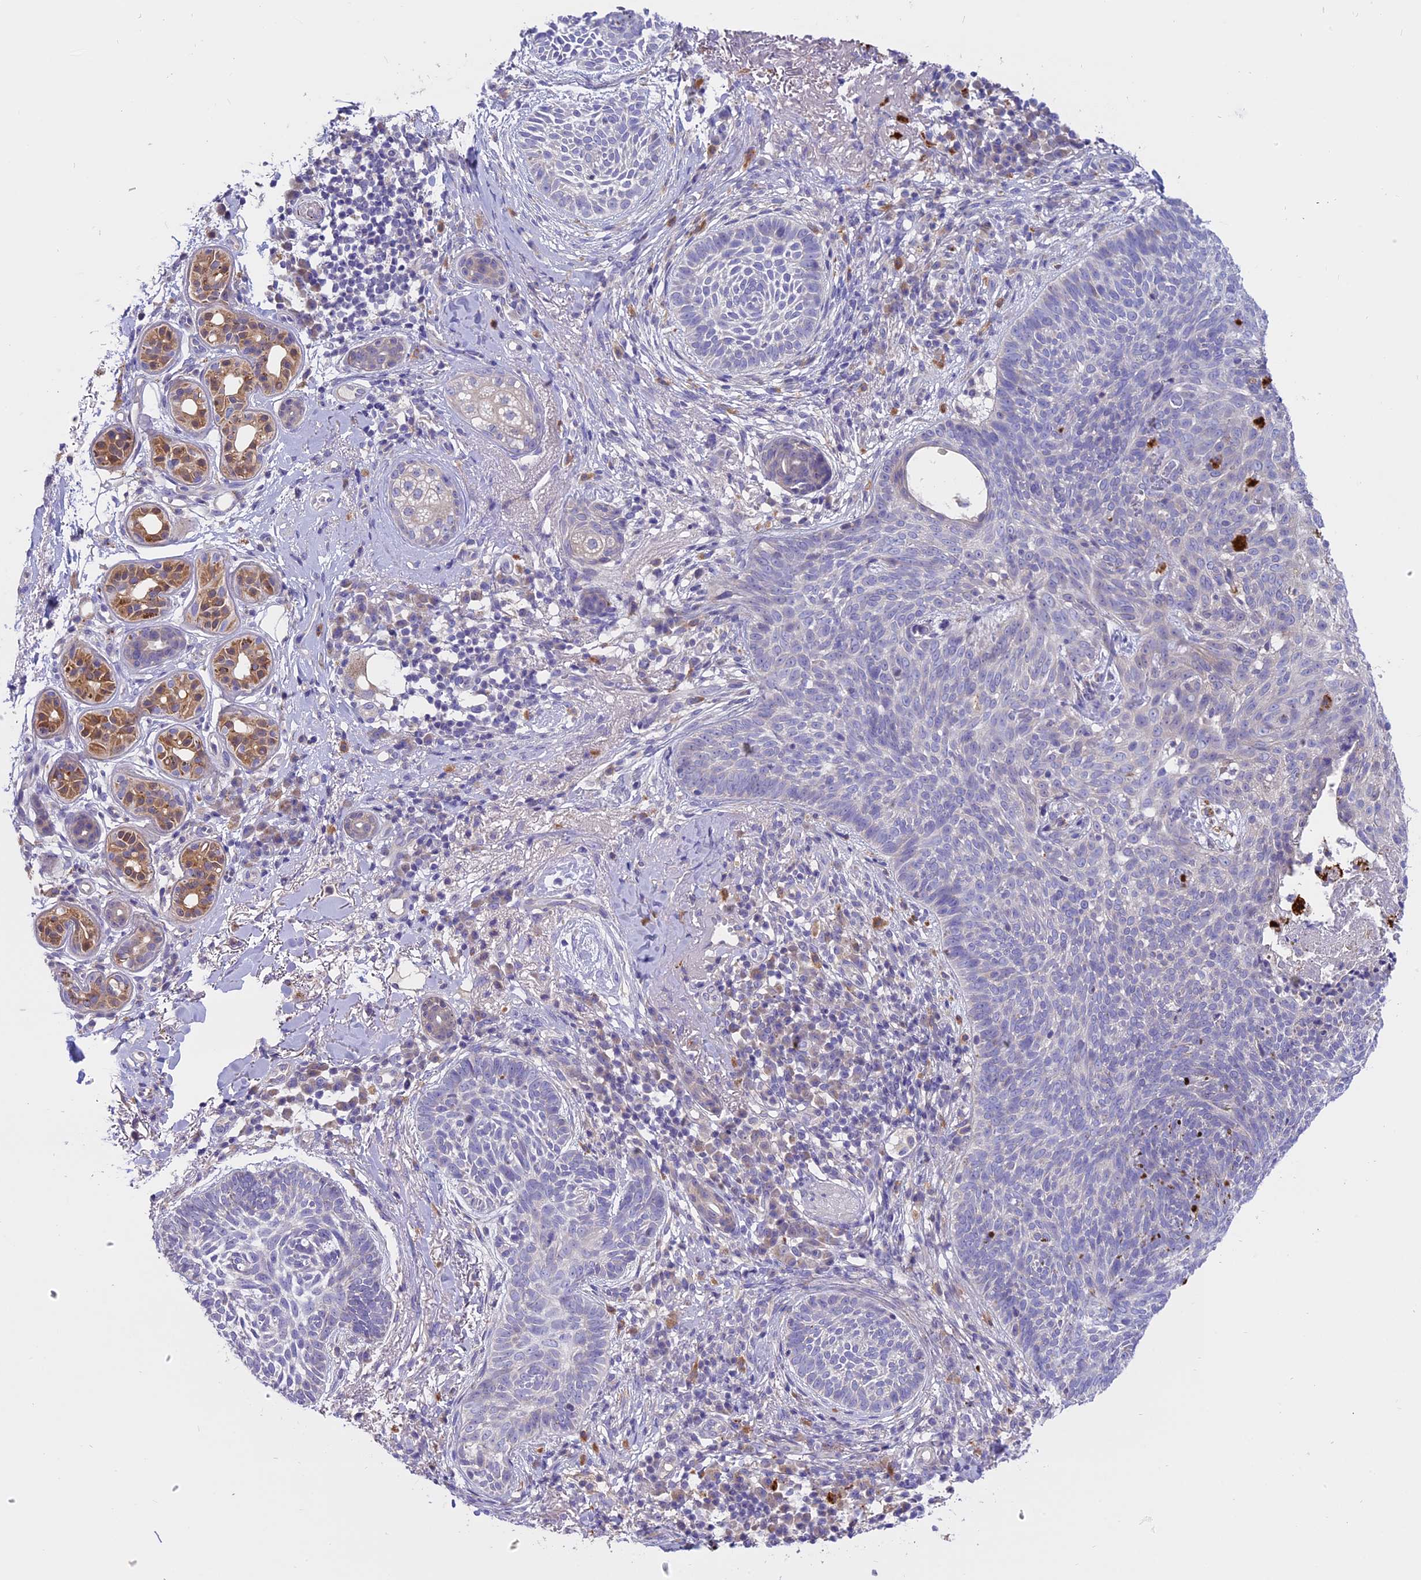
{"staining": {"intensity": "negative", "quantity": "none", "location": "none"}, "tissue": "skin cancer", "cell_type": "Tumor cells", "image_type": "cancer", "snomed": [{"axis": "morphology", "description": "Basal cell carcinoma"}, {"axis": "topography", "description": "Skin"}], "caption": "A micrograph of human skin cancer is negative for staining in tumor cells.", "gene": "LYPD6", "patient": {"sex": "male", "age": 85}}